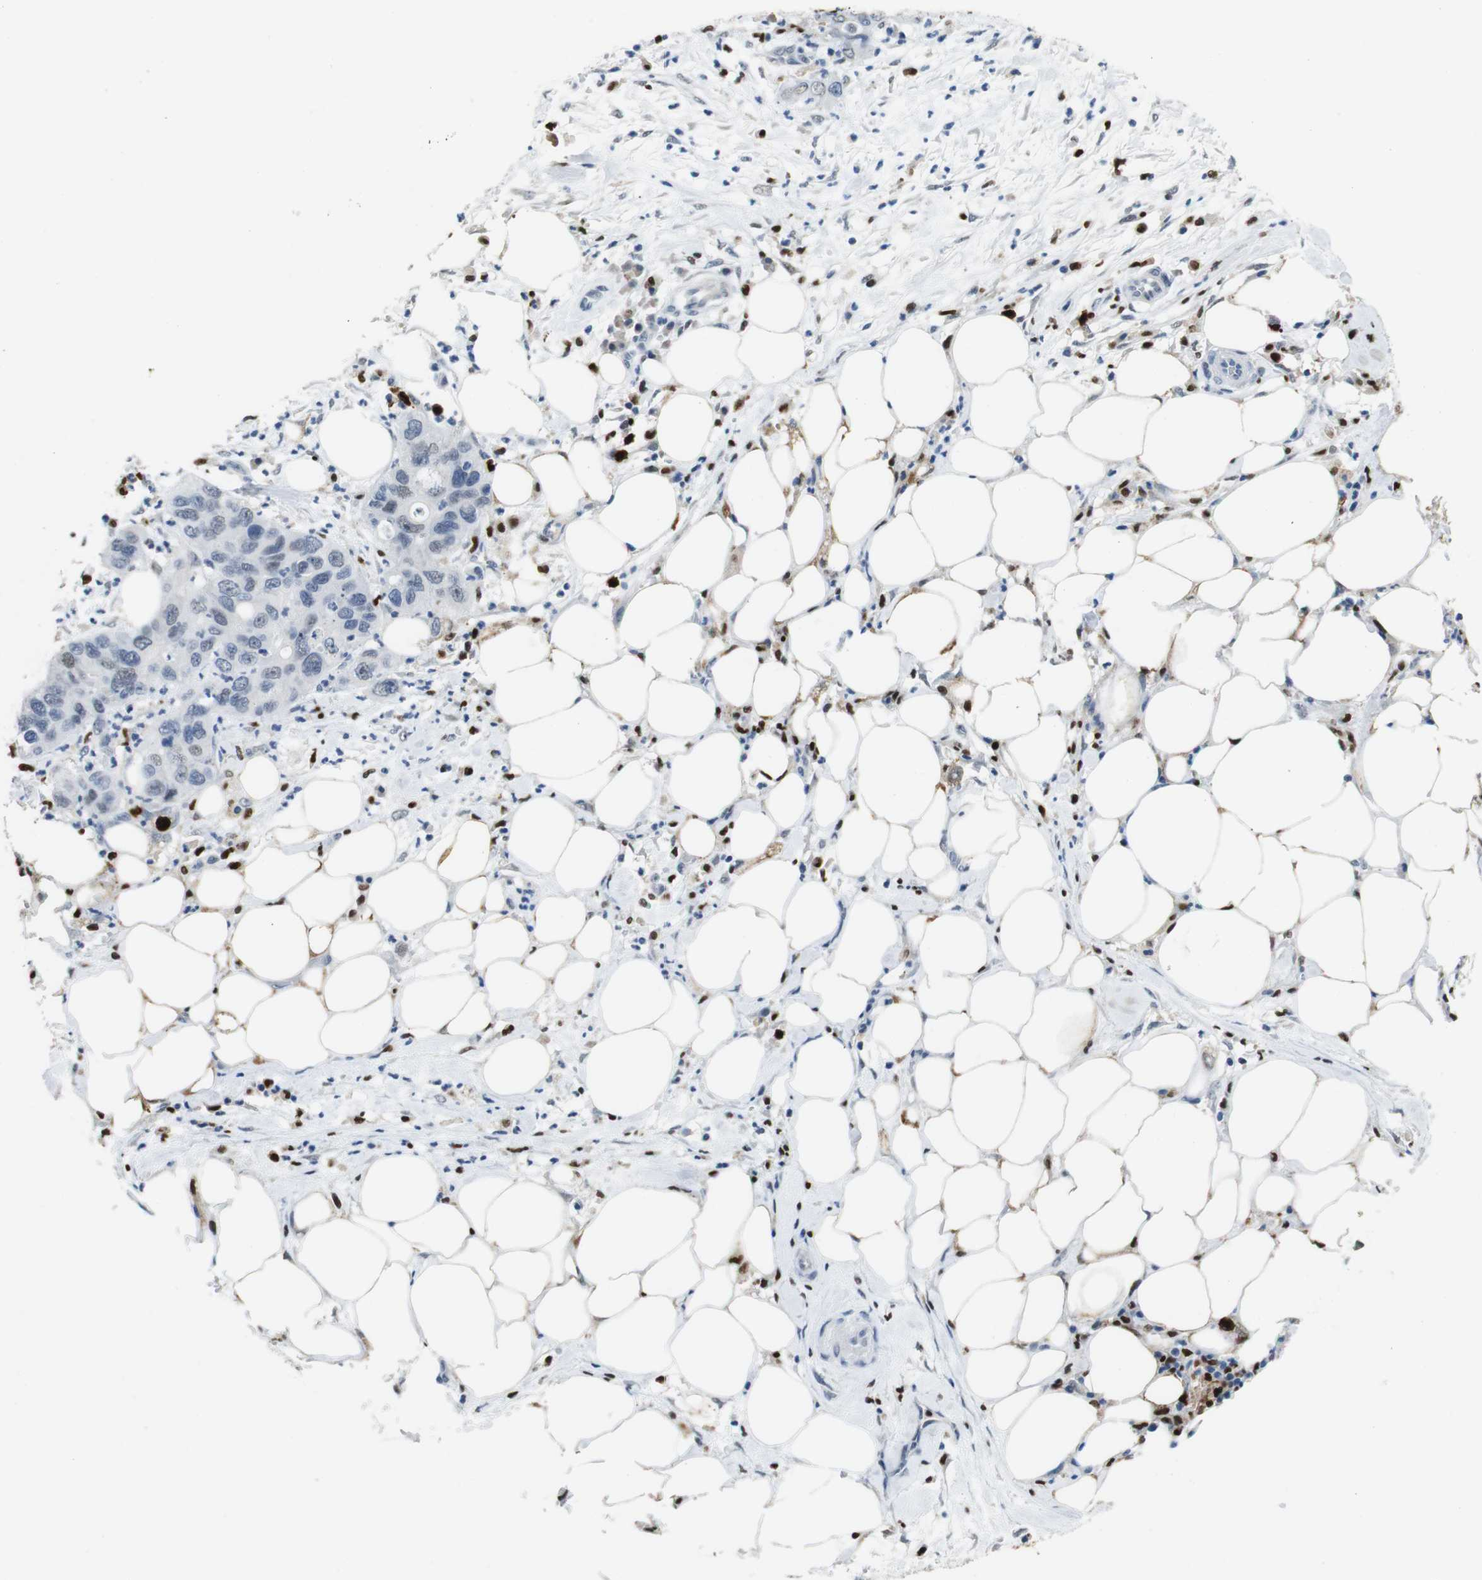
{"staining": {"intensity": "negative", "quantity": "none", "location": "none"}, "tissue": "pancreatic cancer", "cell_type": "Tumor cells", "image_type": "cancer", "snomed": [{"axis": "morphology", "description": "Adenocarcinoma, NOS"}, {"axis": "topography", "description": "Pancreas"}], "caption": "Immunohistochemistry photomicrograph of neoplastic tissue: pancreatic adenocarcinoma stained with DAB exhibits no significant protein expression in tumor cells.", "gene": "IRF8", "patient": {"sex": "female", "age": 71}}